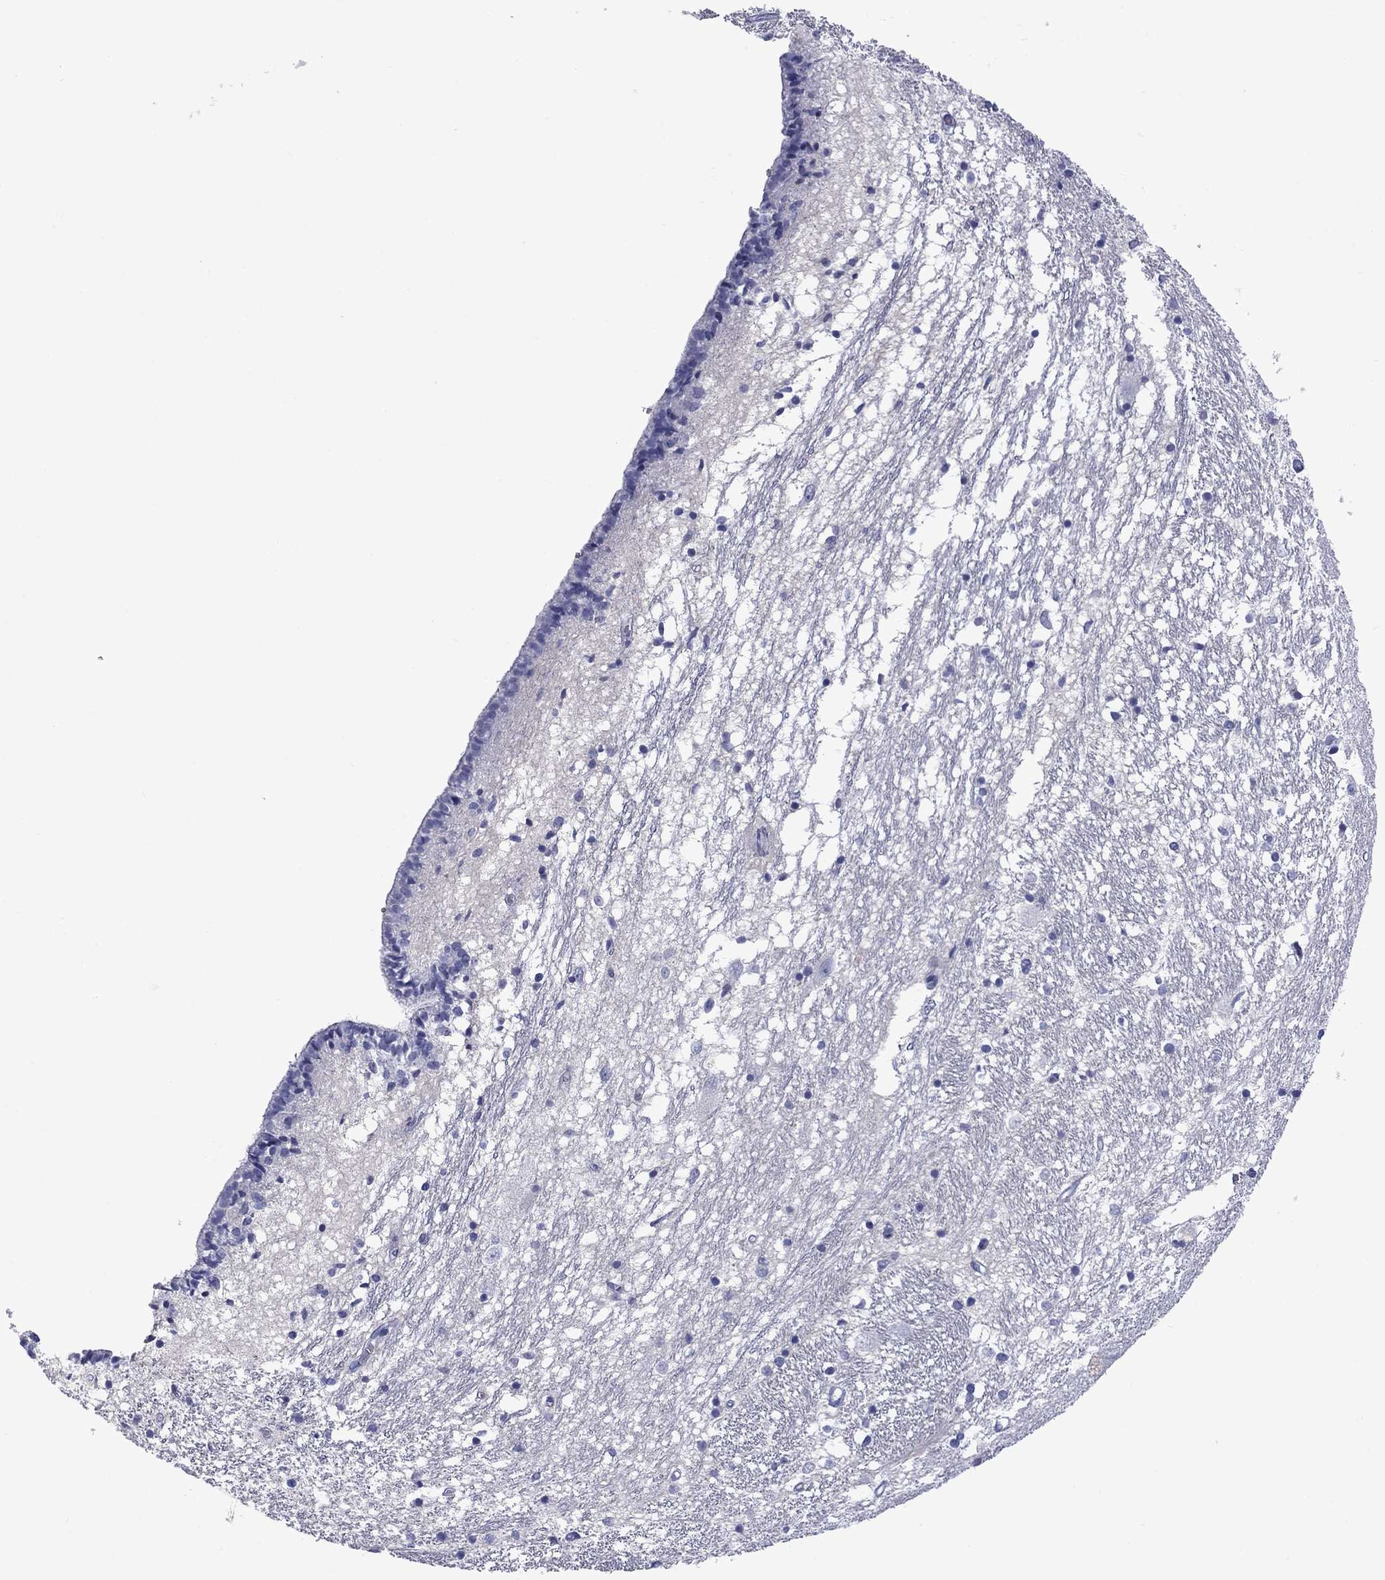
{"staining": {"intensity": "negative", "quantity": "none", "location": "none"}, "tissue": "caudate", "cell_type": "Glial cells", "image_type": "normal", "snomed": [{"axis": "morphology", "description": "Normal tissue, NOS"}, {"axis": "topography", "description": "Lateral ventricle wall"}], "caption": "The immunohistochemistry (IHC) image has no significant staining in glial cells of caudate.", "gene": "TMPRSS11A", "patient": {"sex": "female", "age": 71}}